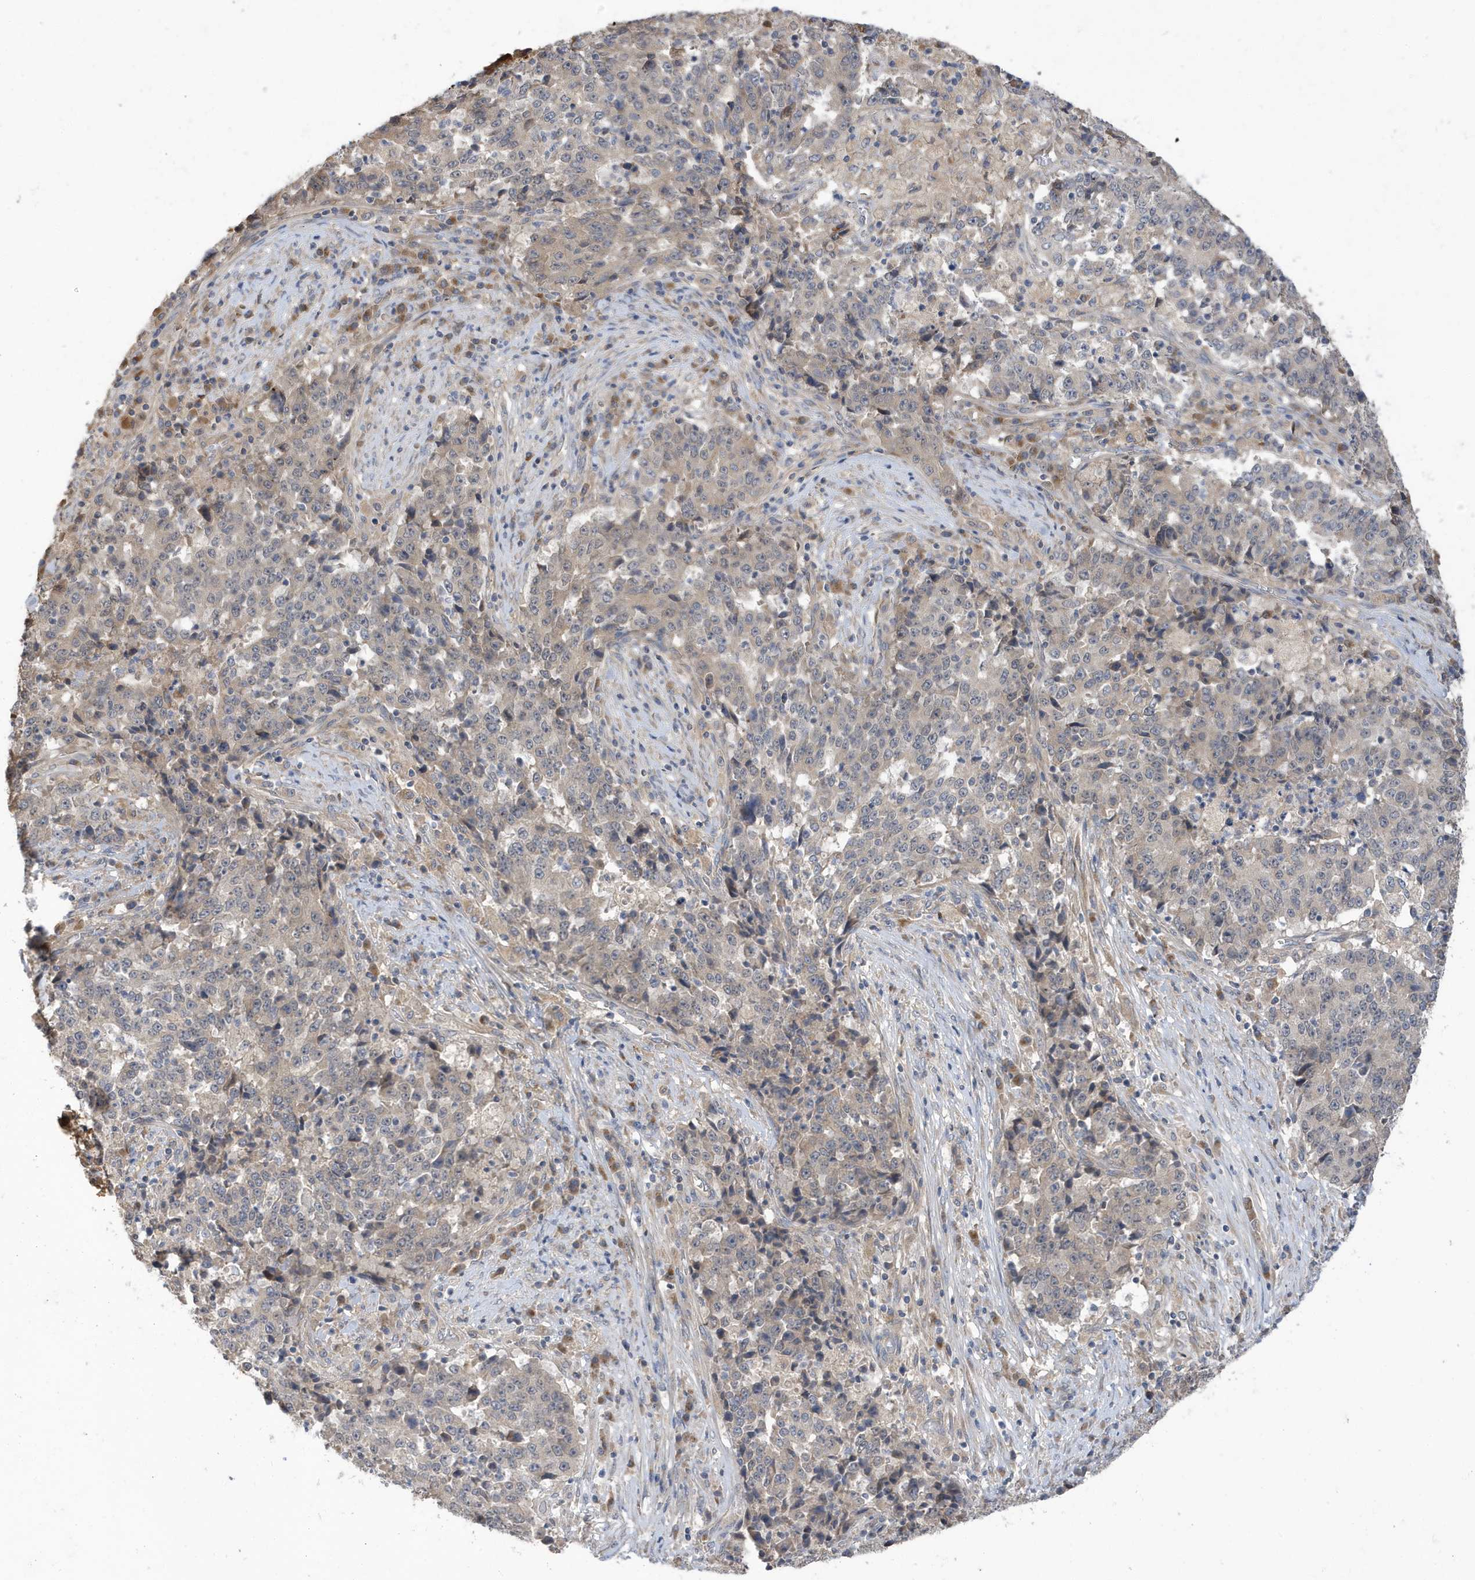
{"staining": {"intensity": "weak", "quantity": "<25%", "location": "cytoplasmic/membranous"}, "tissue": "stomach cancer", "cell_type": "Tumor cells", "image_type": "cancer", "snomed": [{"axis": "morphology", "description": "Adenocarcinoma, NOS"}, {"axis": "topography", "description": "Stomach"}], "caption": "Immunohistochemistry (IHC) micrograph of stomach adenocarcinoma stained for a protein (brown), which demonstrates no staining in tumor cells.", "gene": "LAPTM4A", "patient": {"sex": "male", "age": 59}}